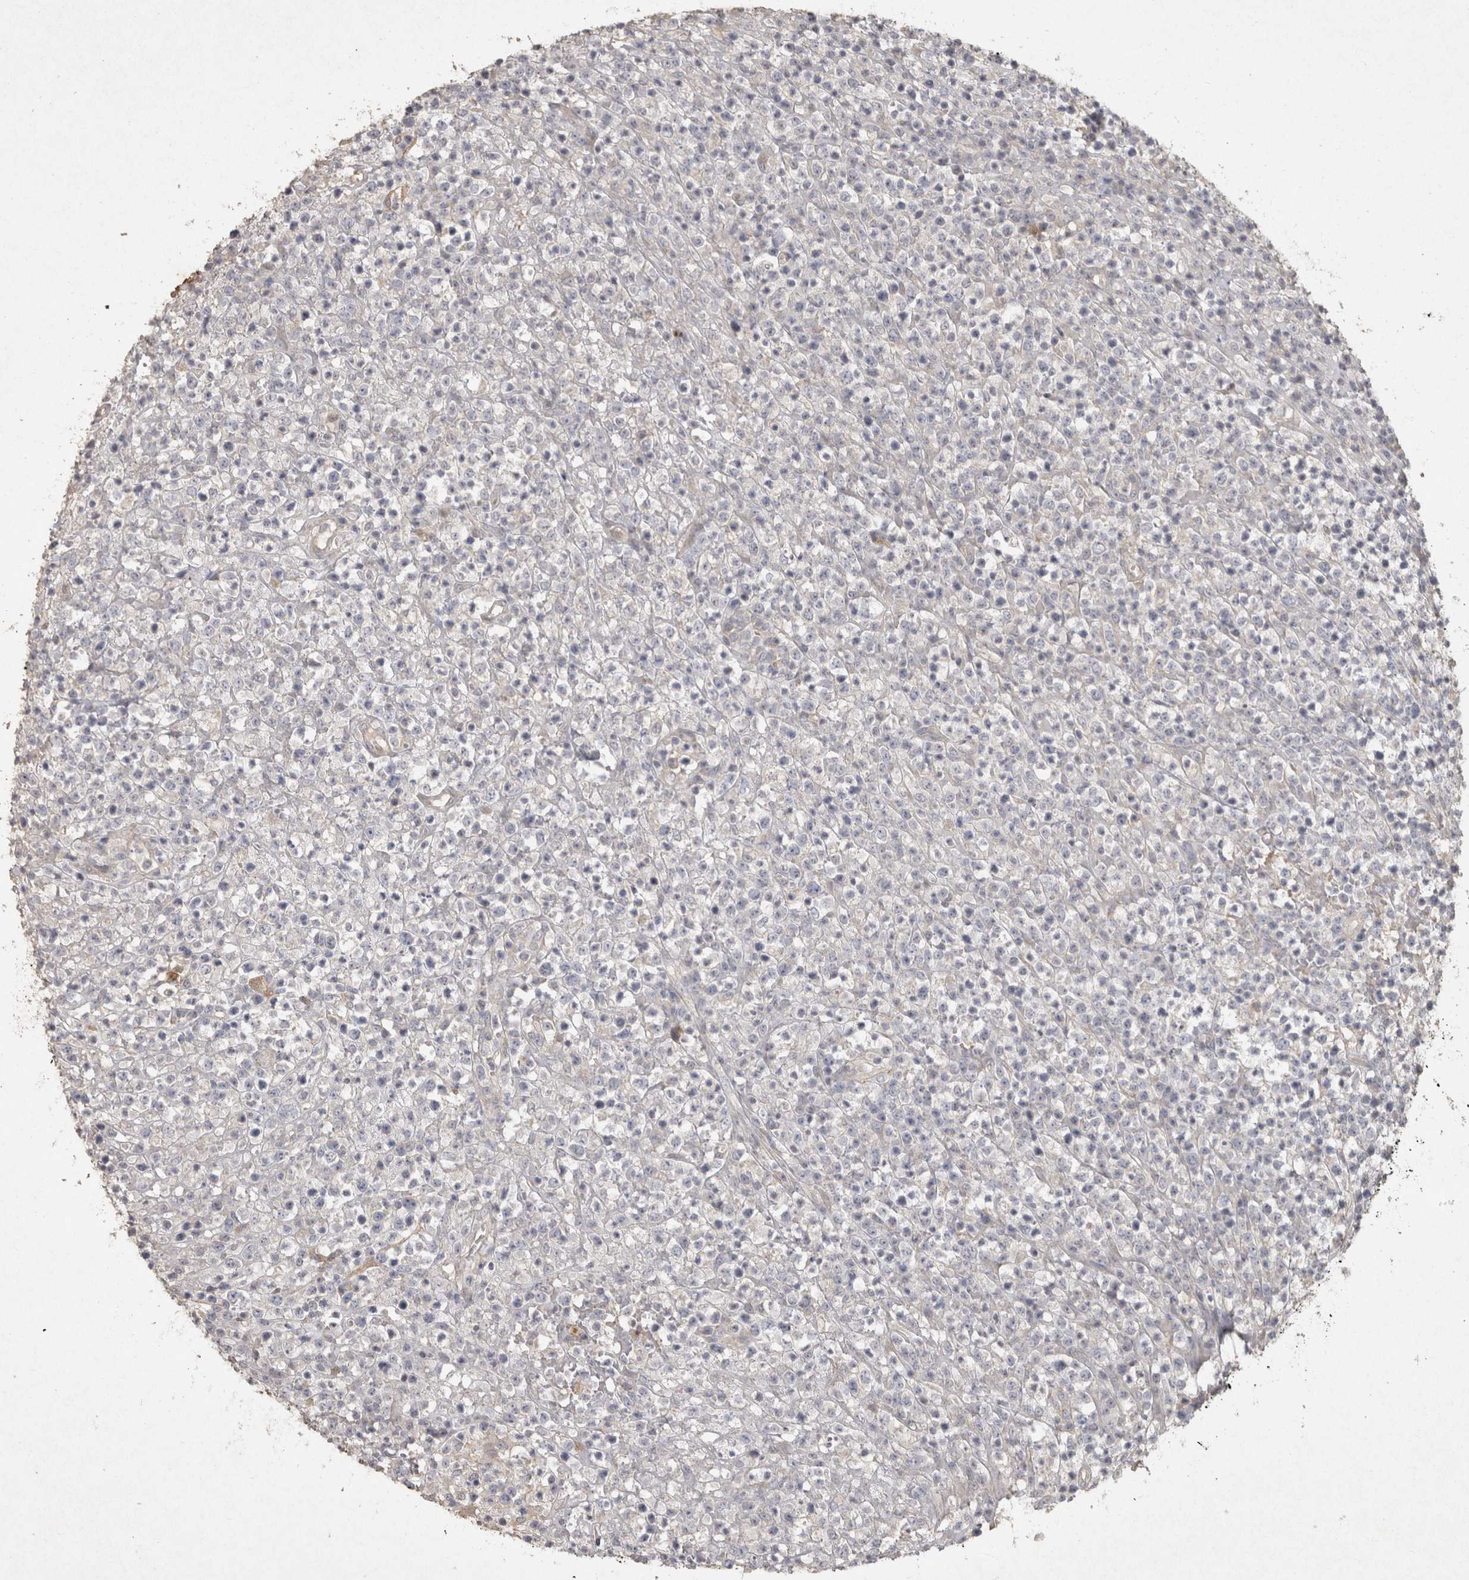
{"staining": {"intensity": "negative", "quantity": "none", "location": "none"}, "tissue": "lymphoma", "cell_type": "Tumor cells", "image_type": "cancer", "snomed": [{"axis": "morphology", "description": "Malignant lymphoma, non-Hodgkin's type, High grade"}, {"axis": "topography", "description": "Colon"}], "caption": "A histopathology image of human lymphoma is negative for staining in tumor cells.", "gene": "OSTN", "patient": {"sex": "female", "age": 53}}